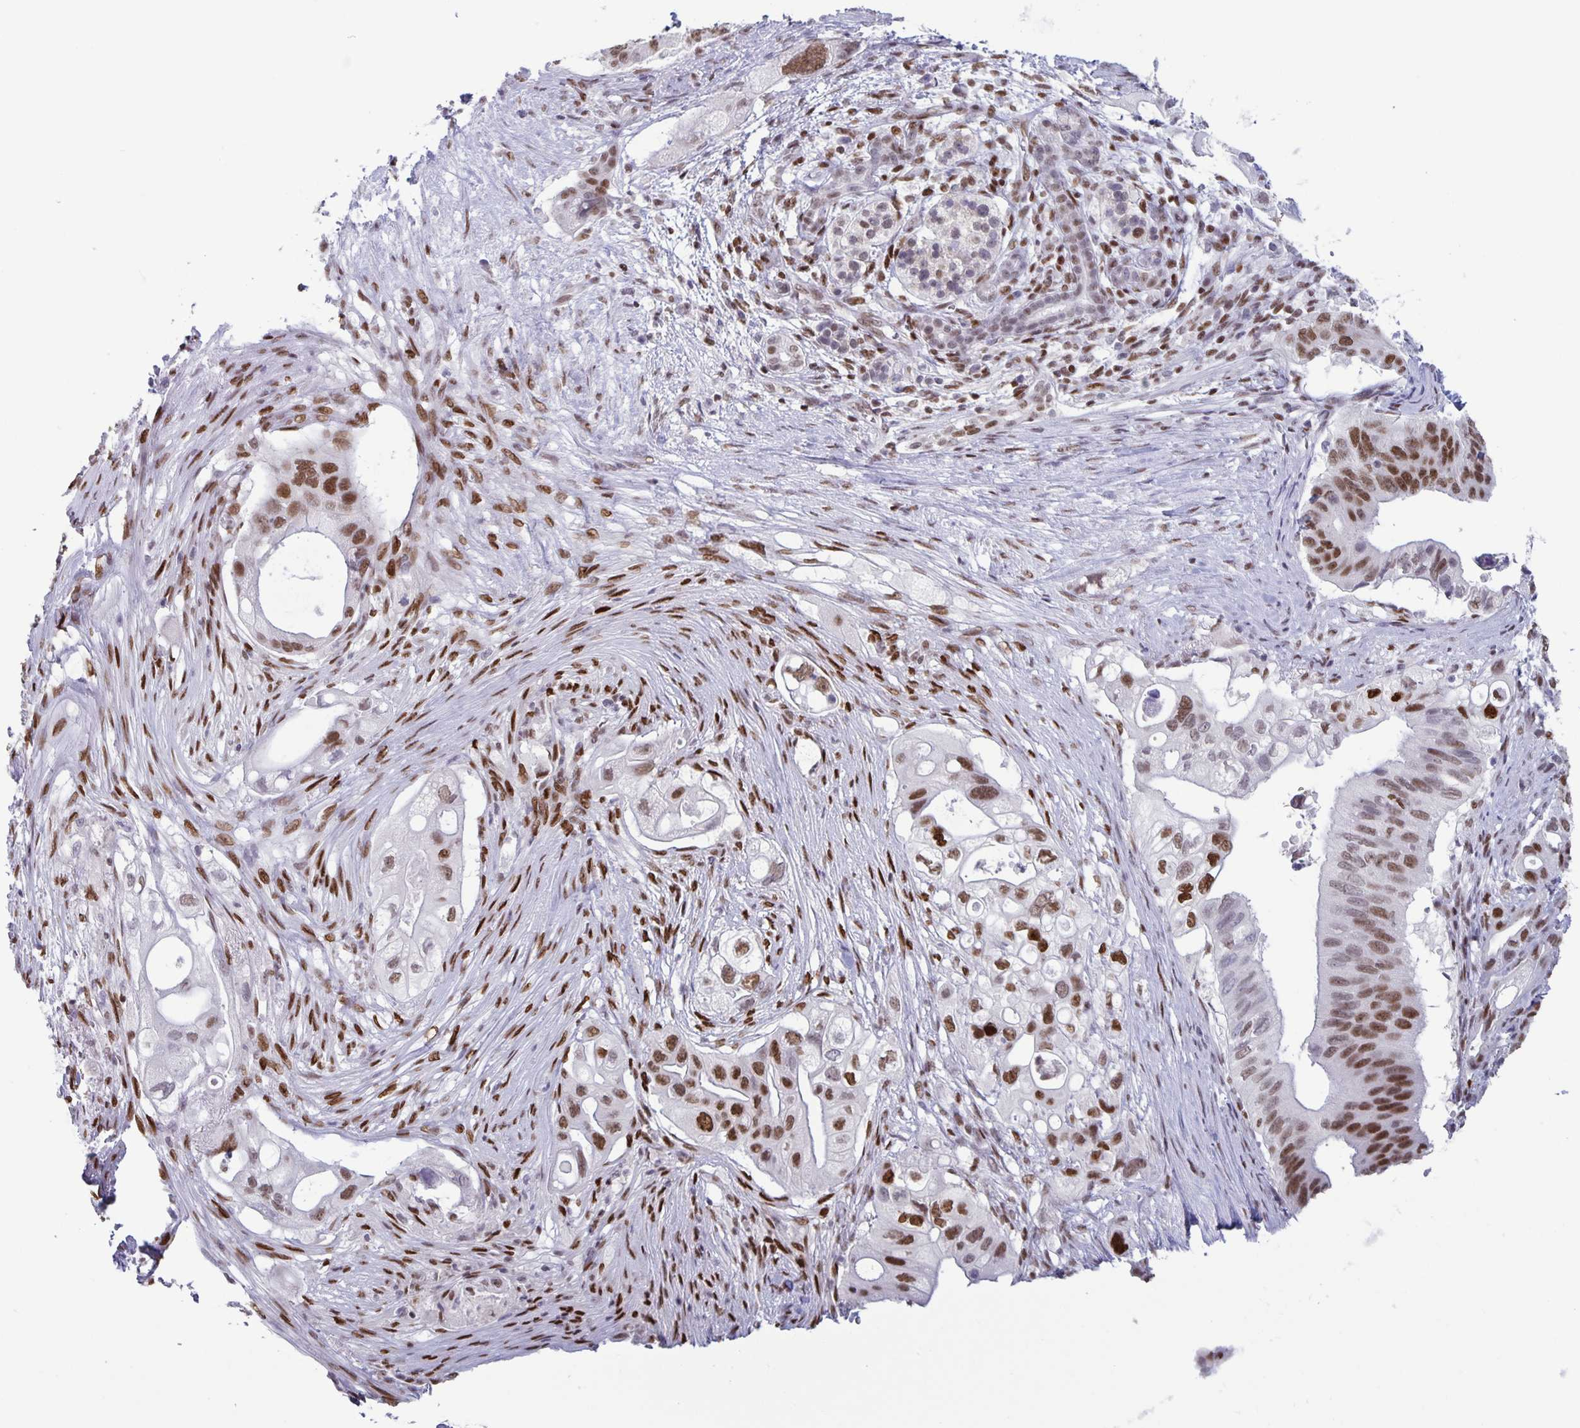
{"staining": {"intensity": "moderate", "quantity": ">75%", "location": "nuclear"}, "tissue": "pancreatic cancer", "cell_type": "Tumor cells", "image_type": "cancer", "snomed": [{"axis": "morphology", "description": "Adenocarcinoma, NOS"}, {"axis": "topography", "description": "Pancreas"}], "caption": "Immunohistochemistry histopathology image of pancreatic cancer (adenocarcinoma) stained for a protein (brown), which displays medium levels of moderate nuclear expression in approximately >75% of tumor cells.", "gene": "JUND", "patient": {"sex": "female", "age": 72}}